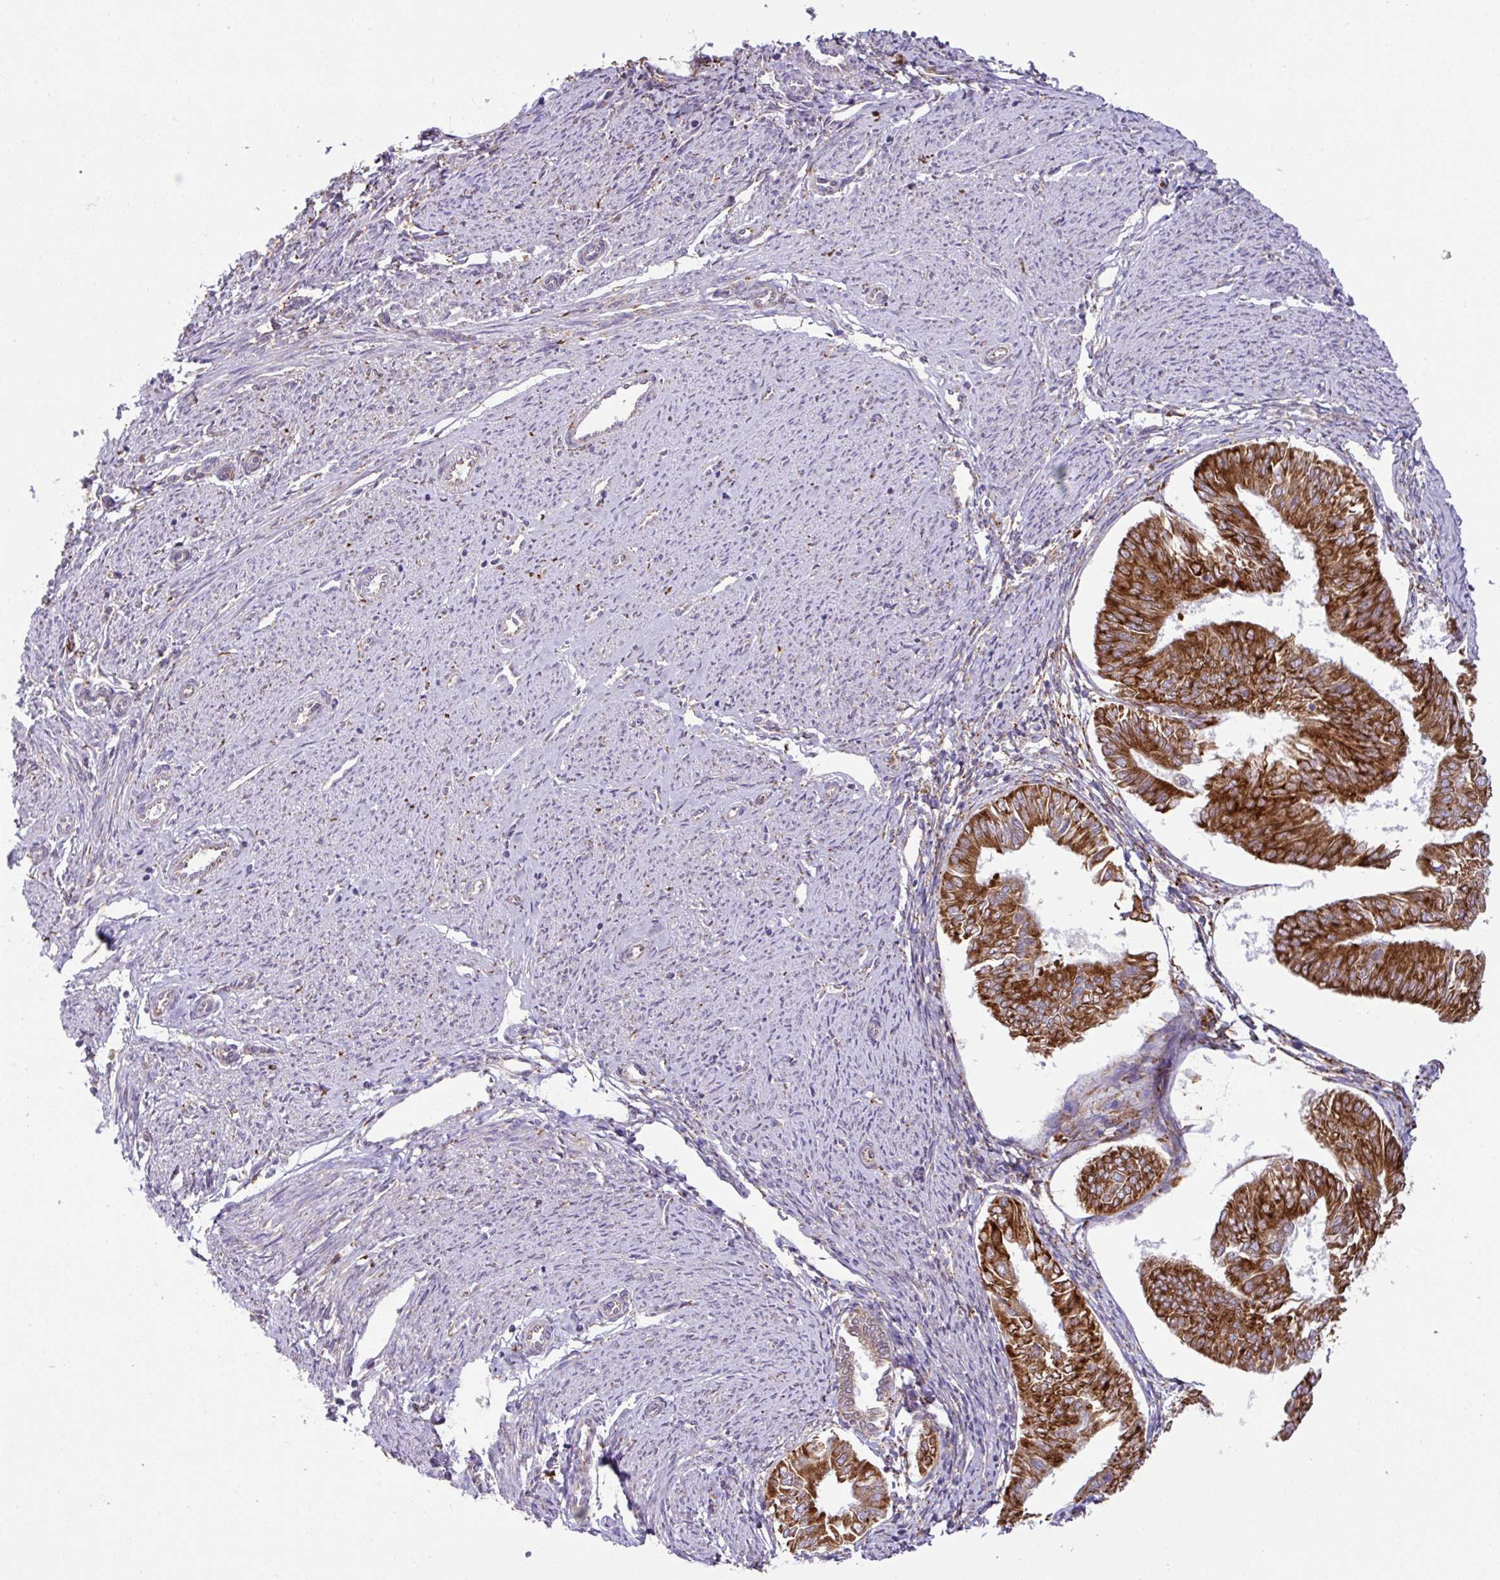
{"staining": {"intensity": "strong", "quantity": ">75%", "location": "cytoplasmic/membranous"}, "tissue": "endometrial cancer", "cell_type": "Tumor cells", "image_type": "cancer", "snomed": [{"axis": "morphology", "description": "Adenocarcinoma, NOS"}, {"axis": "topography", "description": "Endometrium"}], "caption": "This micrograph shows immunohistochemistry staining of human endometrial cancer, with high strong cytoplasmic/membranous expression in about >75% of tumor cells.", "gene": "SLC39A7", "patient": {"sex": "female", "age": 58}}